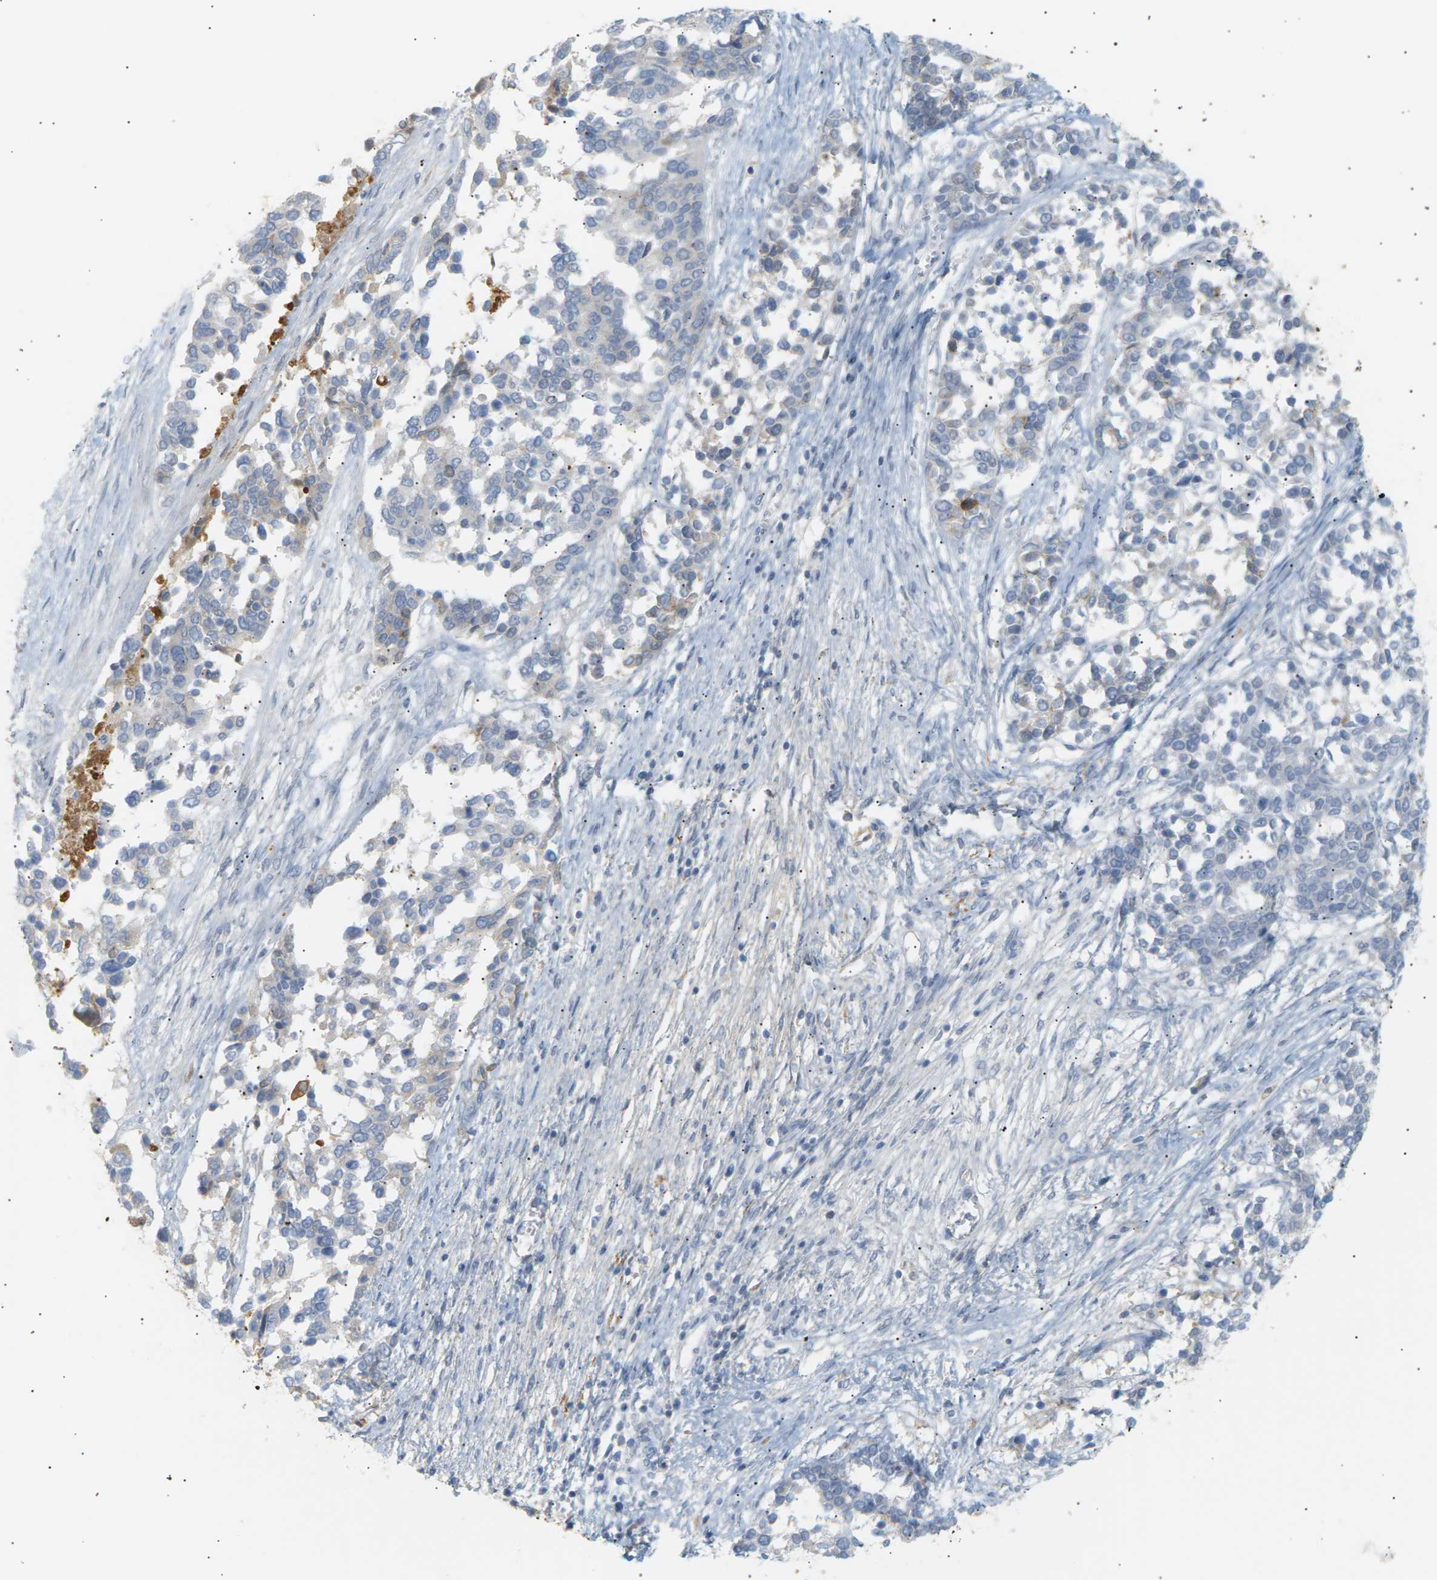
{"staining": {"intensity": "negative", "quantity": "none", "location": "none"}, "tissue": "ovarian cancer", "cell_type": "Tumor cells", "image_type": "cancer", "snomed": [{"axis": "morphology", "description": "Cystadenocarcinoma, serous, NOS"}, {"axis": "topography", "description": "Ovary"}], "caption": "Immunohistochemistry of ovarian serous cystadenocarcinoma demonstrates no staining in tumor cells.", "gene": "CLU", "patient": {"sex": "female", "age": 44}}